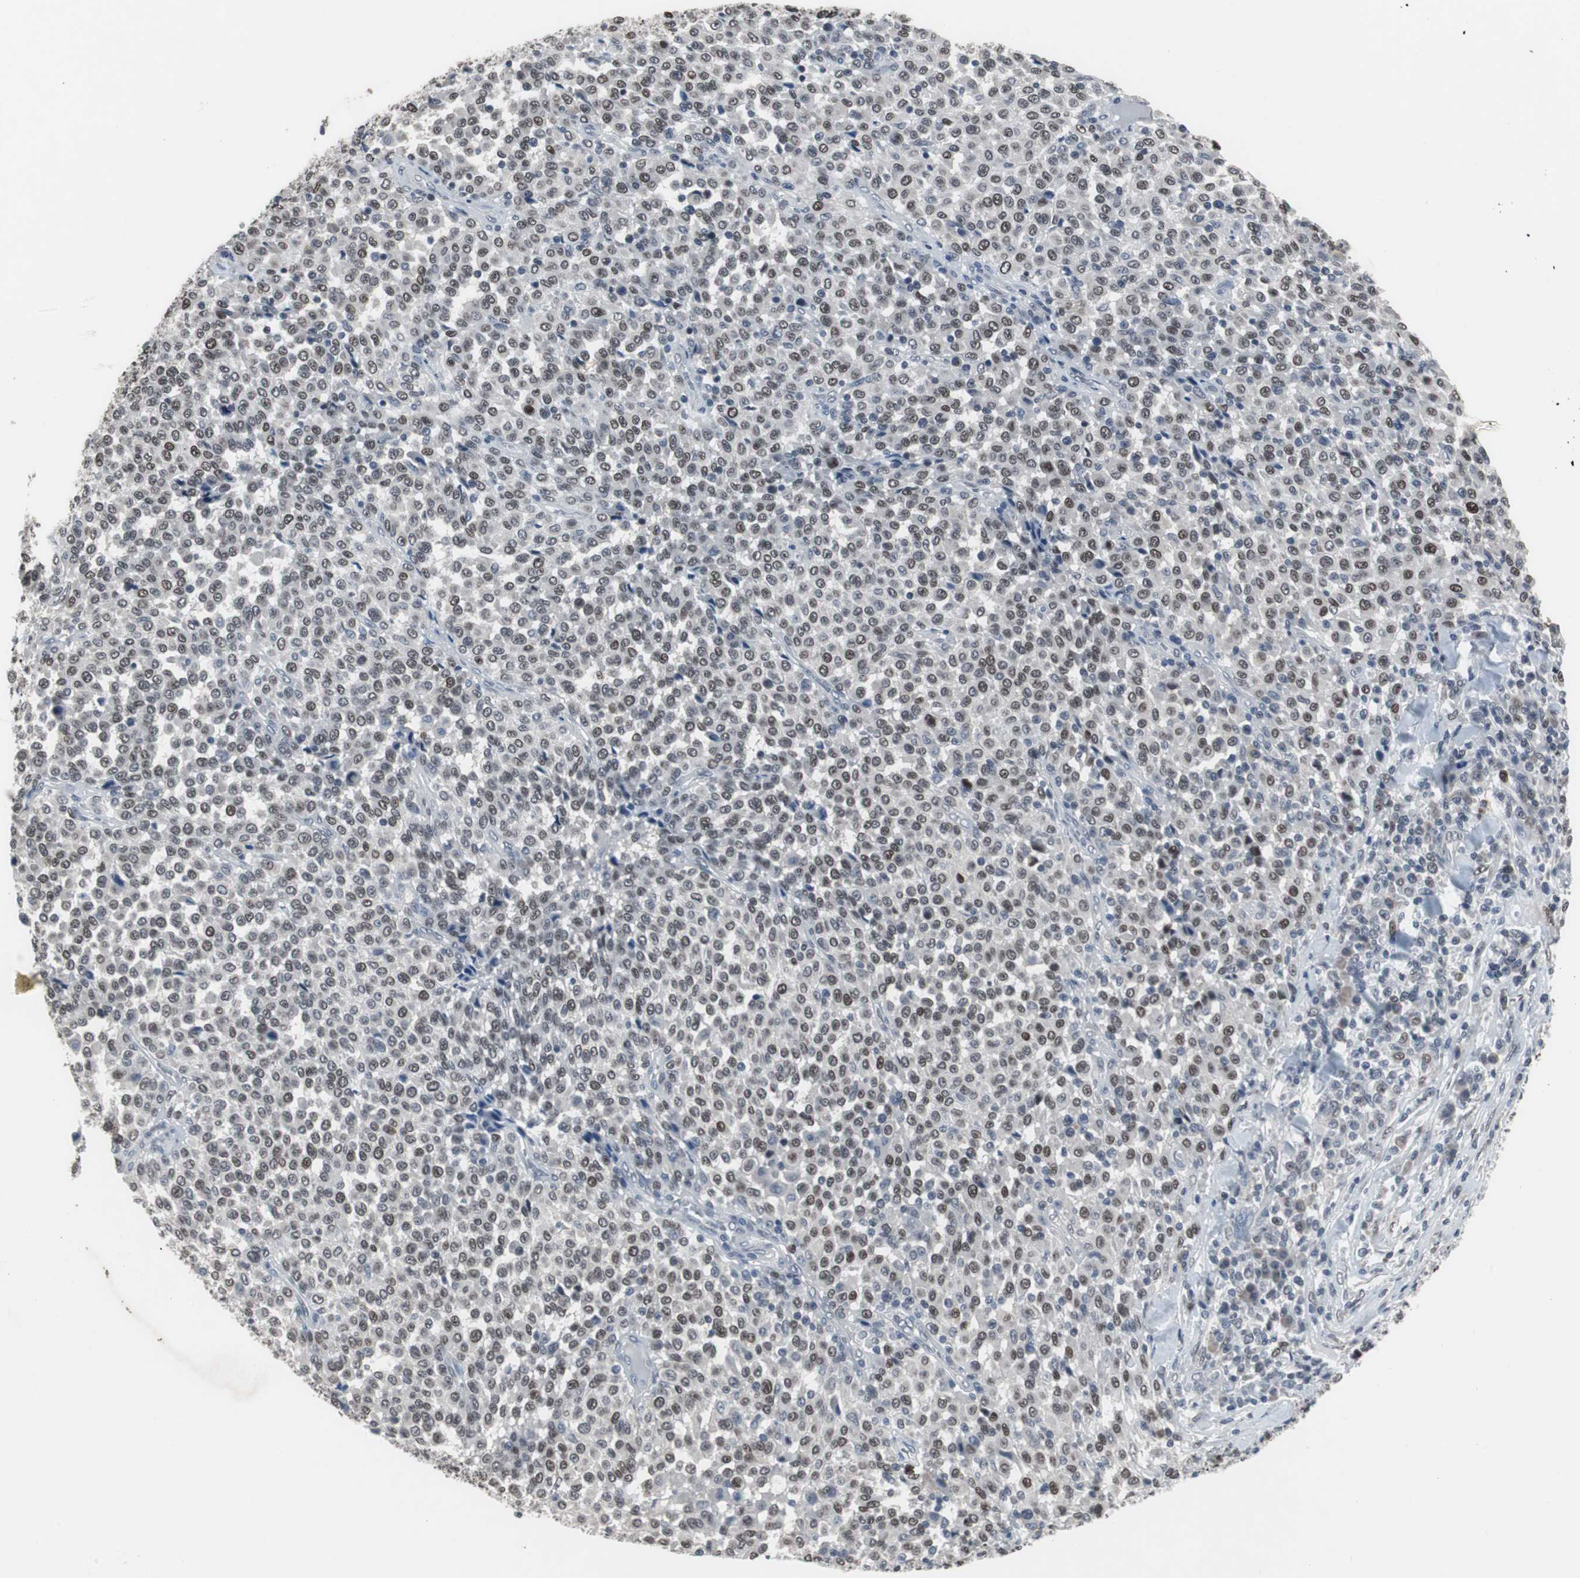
{"staining": {"intensity": "moderate", "quantity": ">75%", "location": "nuclear"}, "tissue": "melanoma", "cell_type": "Tumor cells", "image_type": "cancer", "snomed": [{"axis": "morphology", "description": "Malignant melanoma, Metastatic site"}, {"axis": "topography", "description": "Pancreas"}], "caption": "Moderate nuclear positivity is present in approximately >75% of tumor cells in melanoma.", "gene": "FOXP4", "patient": {"sex": "female", "age": 30}}